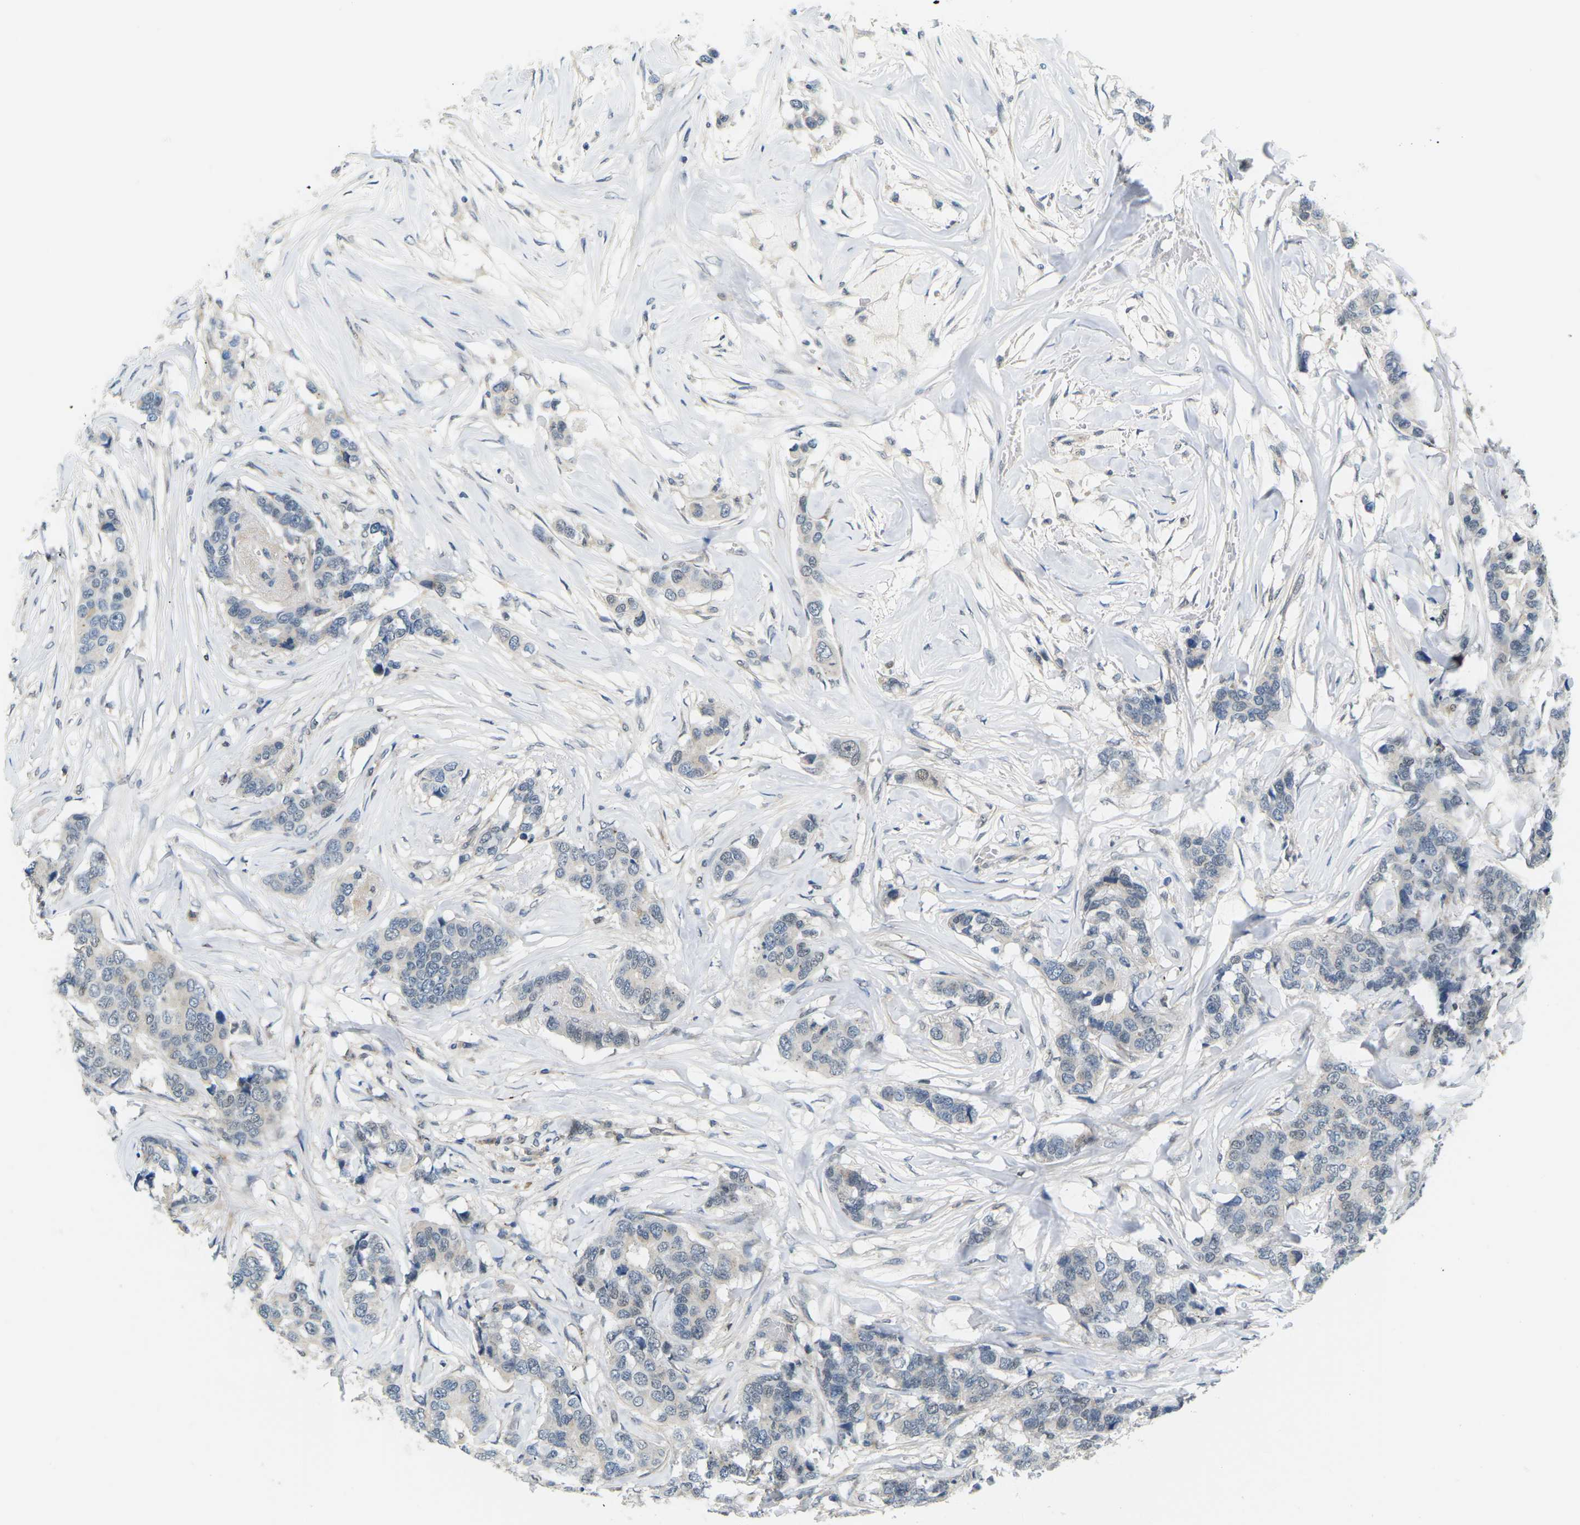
{"staining": {"intensity": "weak", "quantity": "25%-75%", "location": "nuclear"}, "tissue": "breast cancer", "cell_type": "Tumor cells", "image_type": "cancer", "snomed": [{"axis": "morphology", "description": "Lobular carcinoma"}, {"axis": "topography", "description": "Breast"}], "caption": "A high-resolution image shows IHC staining of breast cancer (lobular carcinoma), which displays weak nuclear positivity in approximately 25%-75% of tumor cells.", "gene": "ERBB4", "patient": {"sex": "female", "age": 59}}